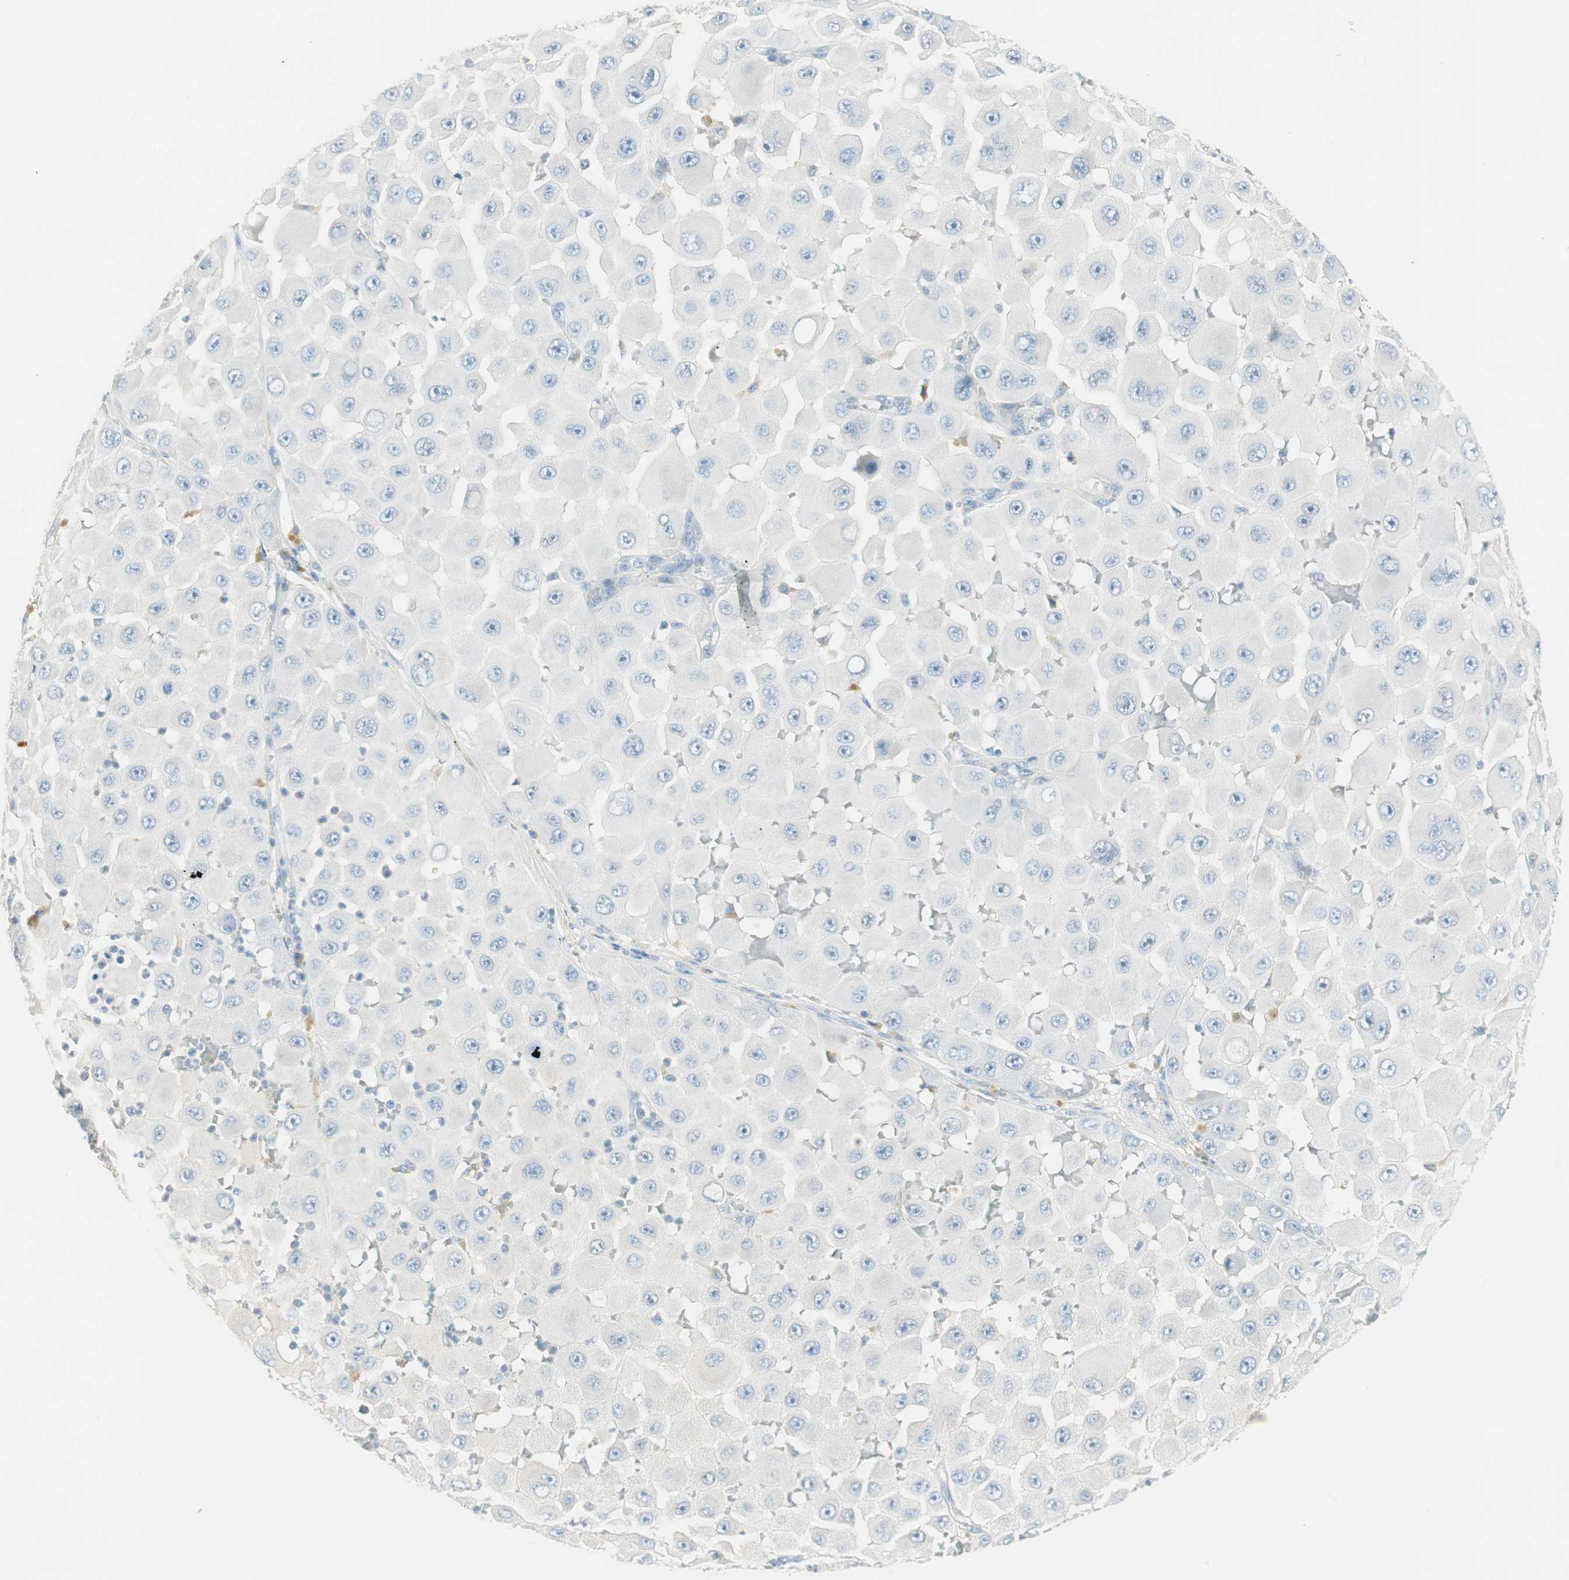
{"staining": {"intensity": "negative", "quantity": "none", "location": "none"}, "tissue": "melanoma", "cell_type": "Tumor cells", "image_type": "cancer", "snomed": [{"axis": "morphology", "description": "Malignant melanoma, NOS"}, {"axis": "topography", "description": "Skin"}], "caption": "Histopathology image shows no significant protein staining in tumor cells of melanoma.", "gene": "ITLN2", "patient": {"sex": "female", "age": 81}}